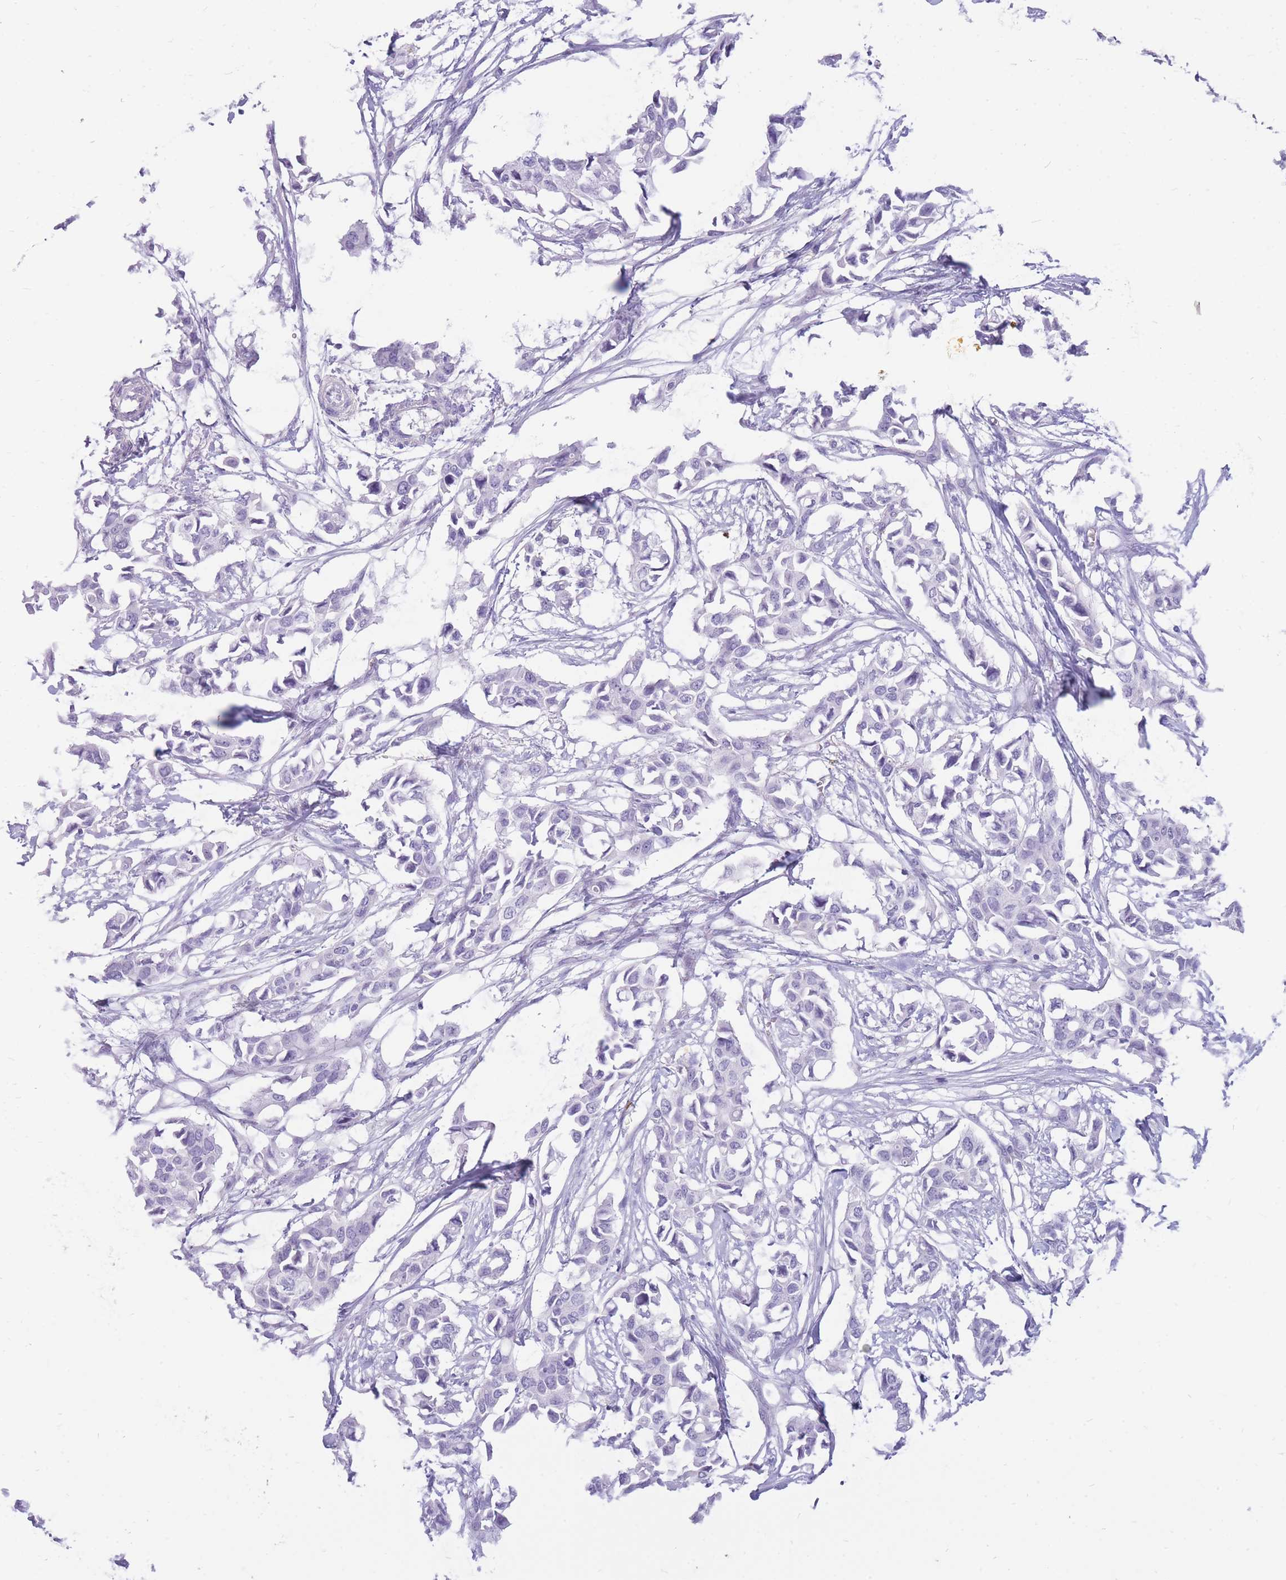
{"staining": {"intensity": "negative", "quantity": "none", "location": "none"}, "tissue": "breast cancer", "cell_type": "Tumor cells", "image_type": "cancer", "snomed": [{"axis": "morphology", "description": "Duct carcinoma"}, {"axis": "topography", "description": "Breast"}], "caption": "Breast cancer (intraductal carcinoma) was stained to show a protein in brown. There is no significant expression in tumor cells.", "gene": "CYP21A2", "patient": {"sex": "female", "age": 41}}